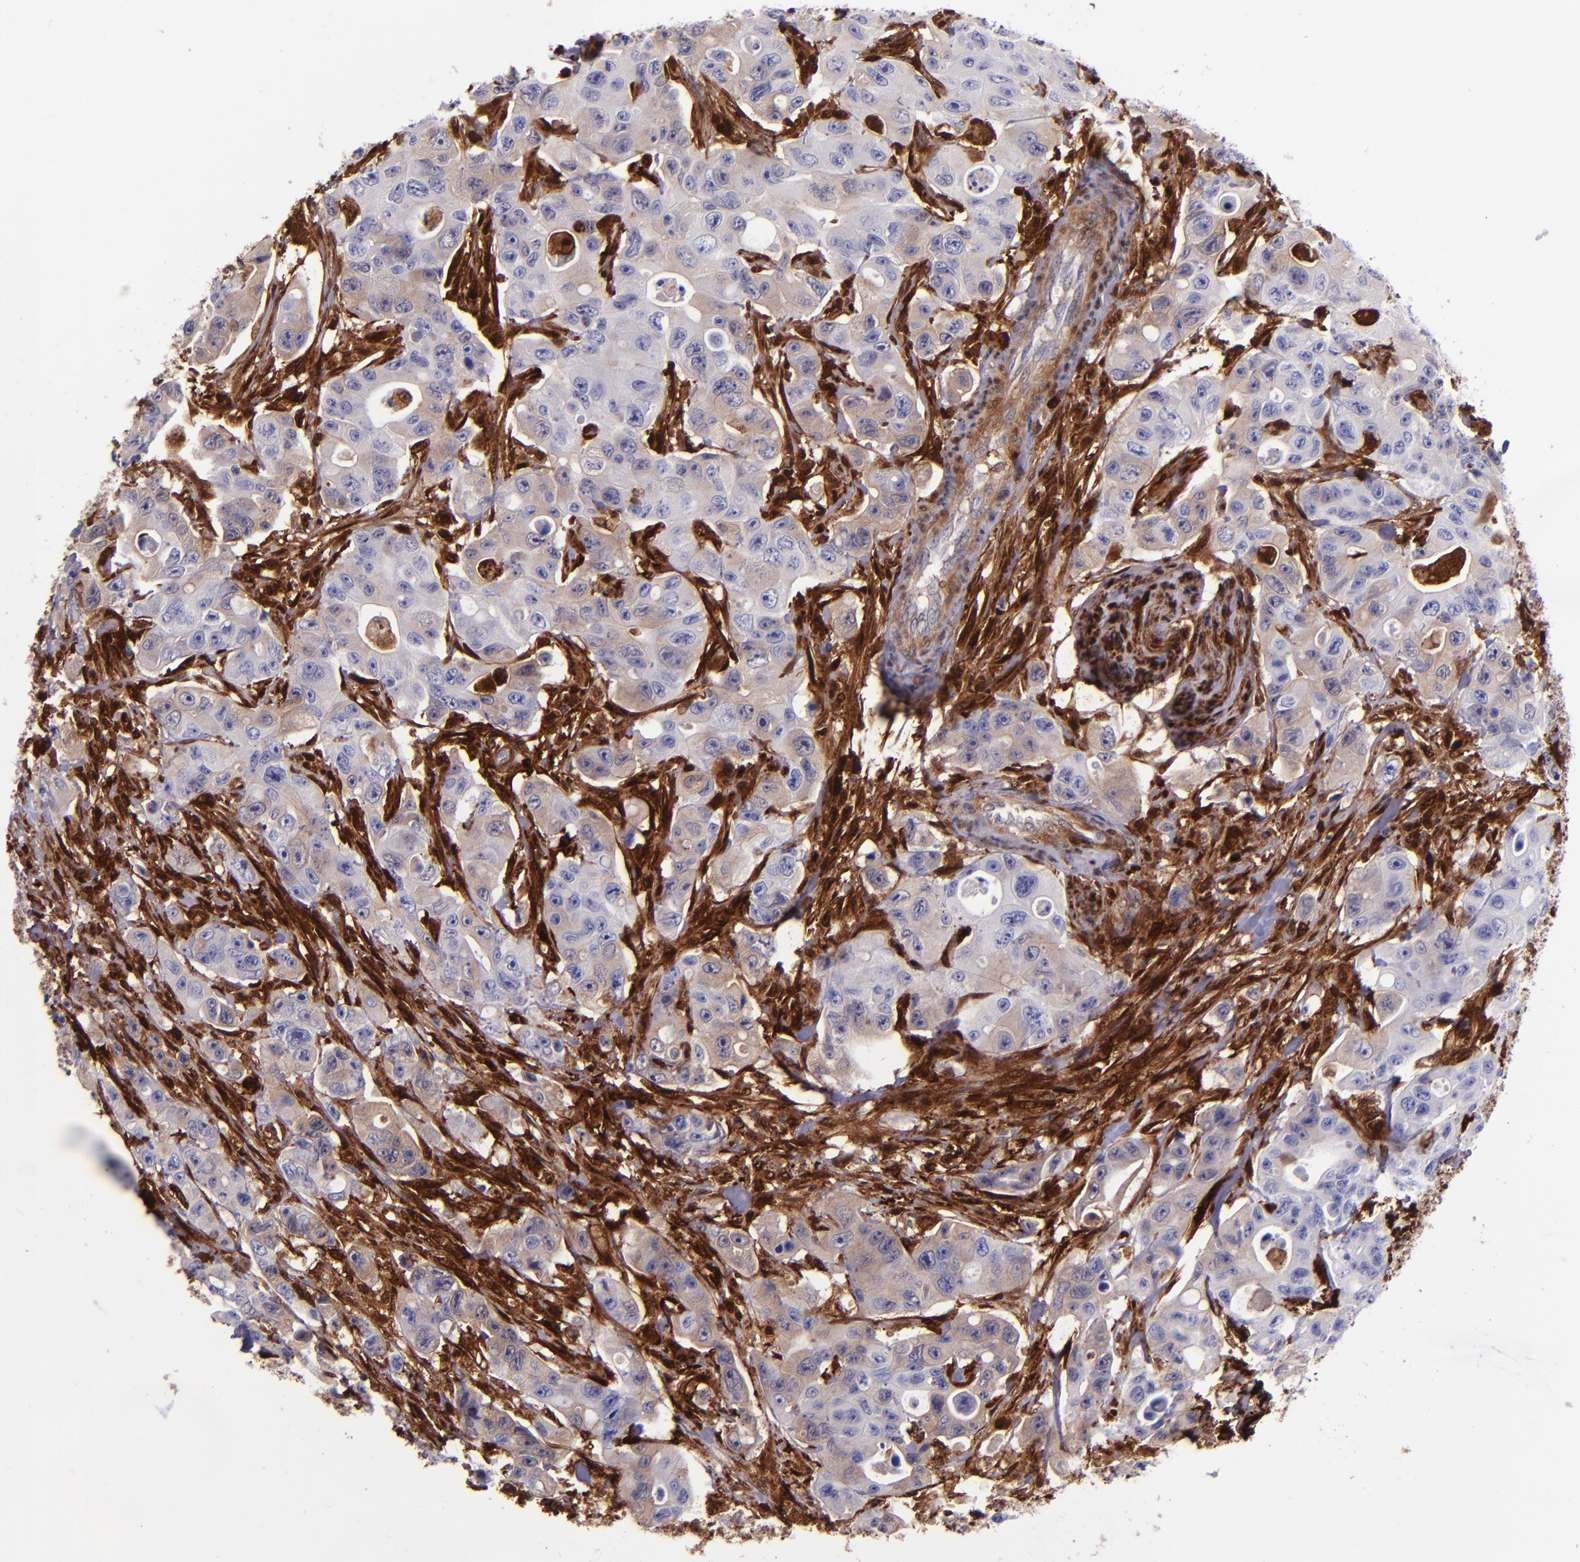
{"staining": {"intensity": "weak", "quantity": "<25%", "location": "cytoplasmic/membranous"}, "tissue": "colorectal cancer", "cell_type": "Tumor cells", "image_type": "cancer", "snomed": [{"axis": "morphology", "description": "Adenocarcinoma, NOS"}, {"axis": "topography", "description": "Colon"}], "caption": "Tumor cells show no significant protein expression in colorectal cancer.", "gene": "LGALS1", "patient": {"sex": "female", "age": 46}}